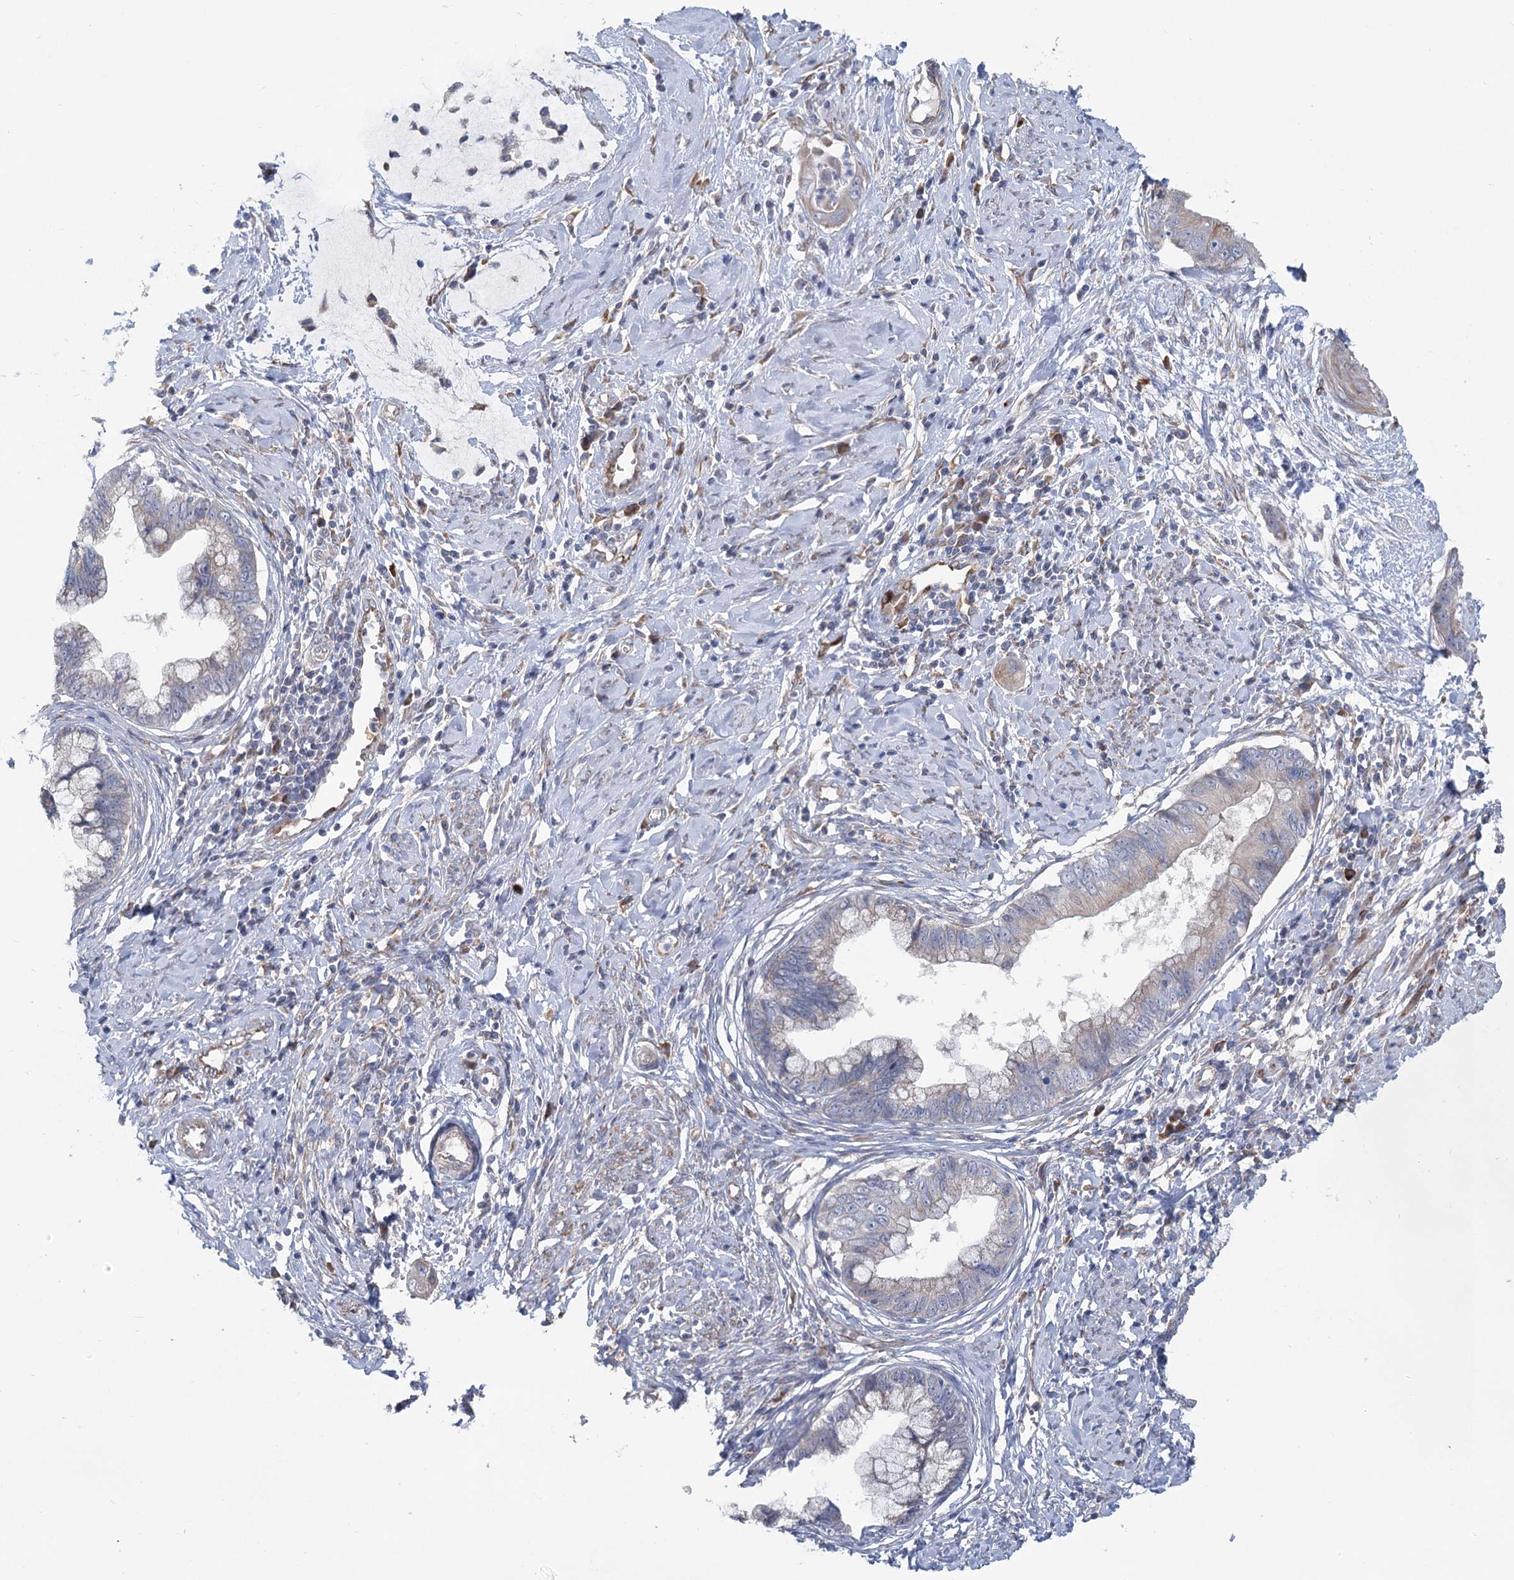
{"staining": {"intensity": "weak", "quantity": "<25%", "location": "cytoplasmic/membranous"}, "tissue": "cervical cancer", "cell_type": "Tumor cells", "image_type": "cancer", "snomed": [{"axis": "morphology", "description": "Adenocarcinoma, NOS"}, {"axis": "topography", "description": "Cervix"}], "caption": "A photomicrograph of human adenocarcinoma (cervical) is negative for staining in tumor cells.", "gene": "CIB4", "patient": {"sex": "female", "age": 44}}